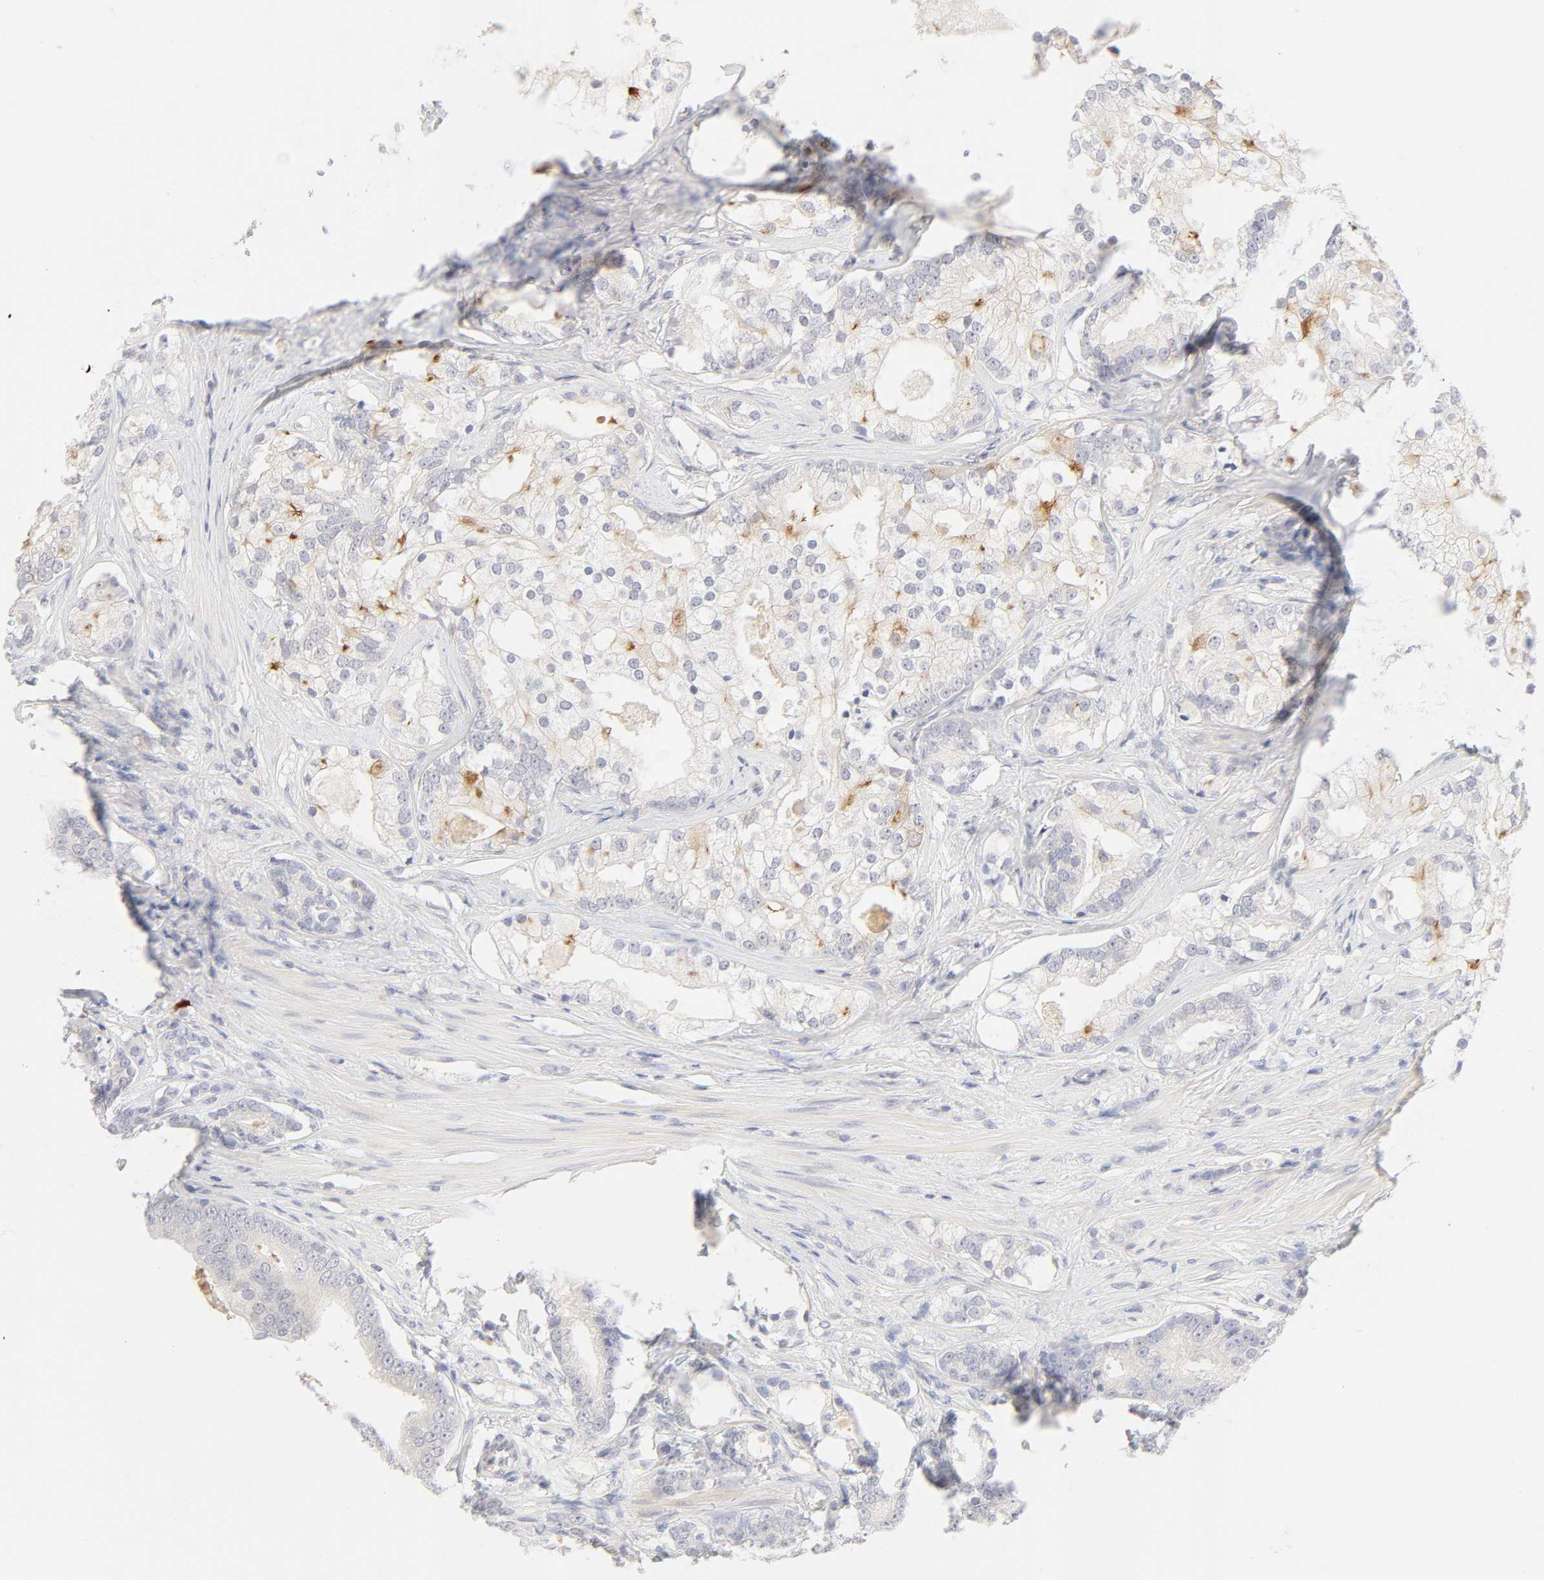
{"staining": {"intensity": "moderate", "quantity": "<25%", "location": "cytoplasmic/membranous"}, "tissue": "prostate cancer", "cell_type": "Tumor cells", "image_type": "cancer", "snomed": [{"axis": "morphology", "description": "Adenocarcinoma, Low grade"}, {"axis": "topography", "description": "Prostate"}], "caption": "An immunohistochemistry photomicrograph of tumor tissue is shown. Protein staining in brown shows moderate cytoplasmic/membranous positivity in prostate cancer within tumor cells.", "gene": "CYP4B1", "patient": {"sex": "male", "age": 58}}